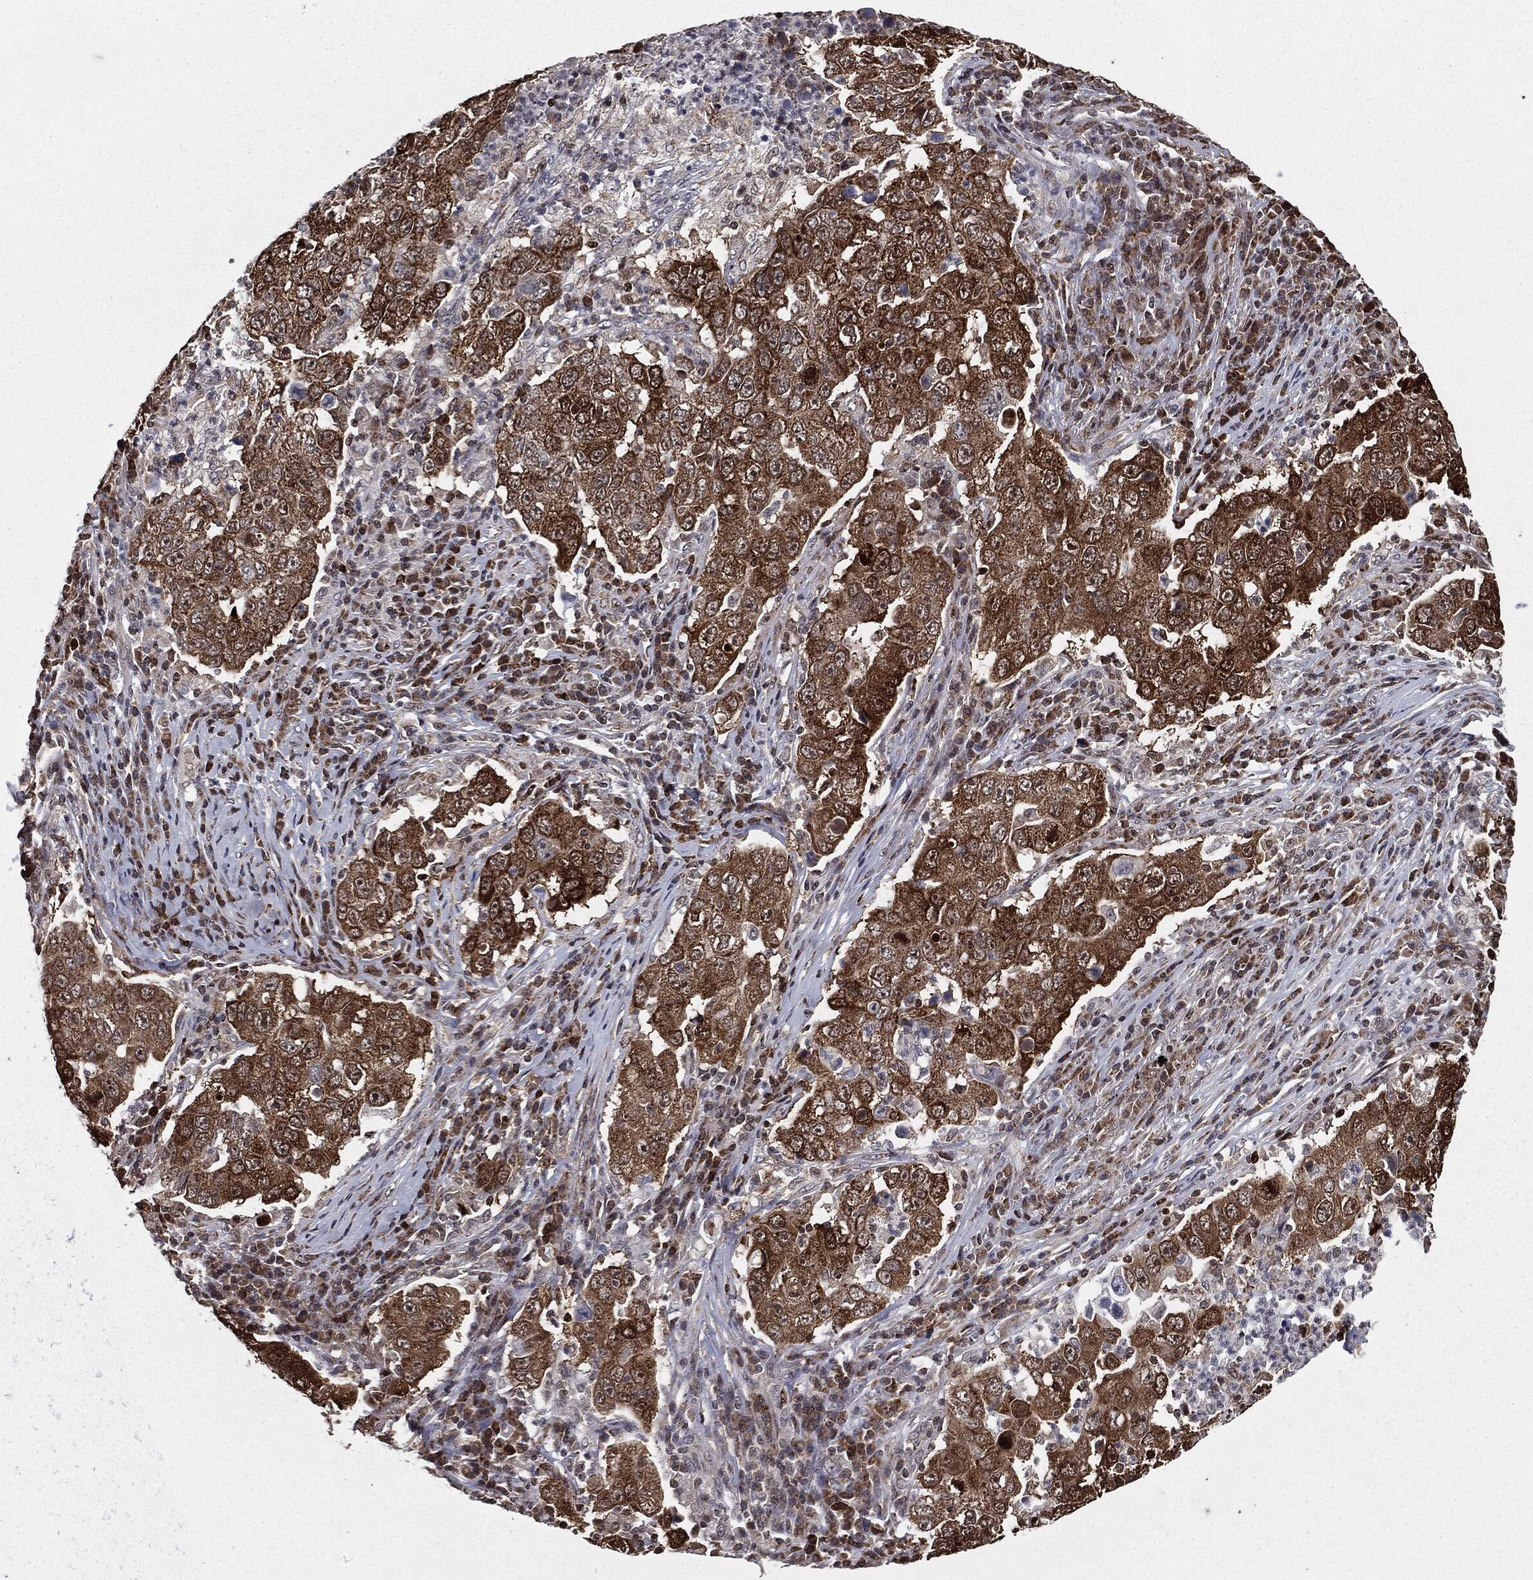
{"staining": {"intensity": "strong", "quantity": ">75%", "location": "cytoplasmic/membranous"}, "tissue": "lung cancer", "cell_type": "Tumor cells", "image_type": "cancer", "snomed": [{"axis": "morphology", "description": "Adenocarcinoma, NOS"}, {"axis": "topography", "description": "Lung"}], "caption": "Lung cancer (adenocarcinoma) stained for a protein demonstrates strong cytoplasmic/membranous positivity in tumor cells. (DAB = brown stain, brightfield microscopy at high magnification).", "gene": "CHCHD2", "patient": {"sex": "male", "age": 73}}